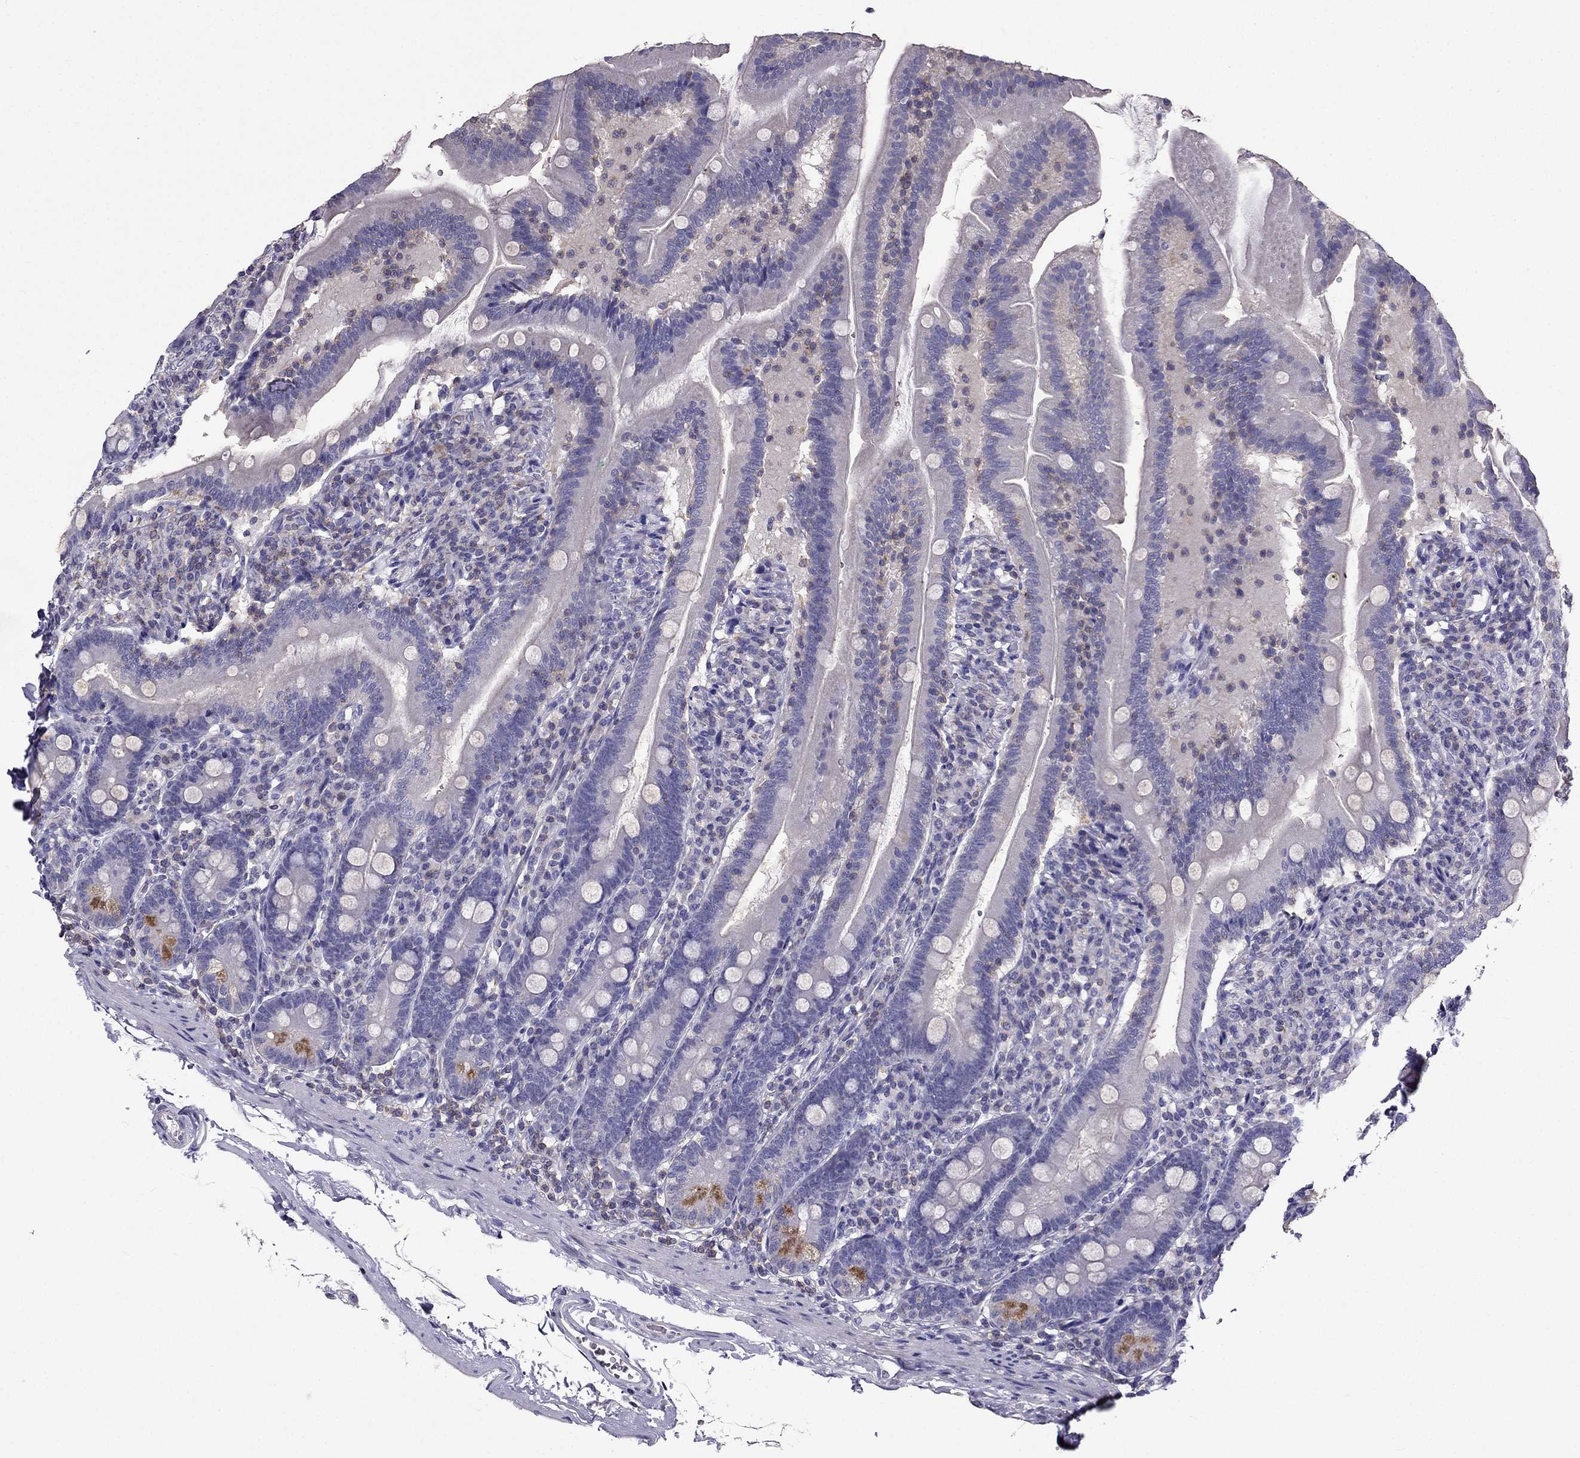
{"staining": {"intensity": "strong", "quantity": "<25%", "location": "cytoplasmic/membranous"}, "tissue": "duodenum", "cell_type": "Glandular cells", "image_type": "normal", "snomed": [{"axis": "morphology", "description": "Normal tissue, NOS"}, {"axis": "topography", "description": "Duodenum"}], "caption": "Strong cytoplasmic/membranous positivity for a protein is appreciated in approximately <25% of glandular cells of unremarkable duodenum using immunohistochemistry.", "gene": "AAK1", "patient": {"sex": "female", "age": 67}}